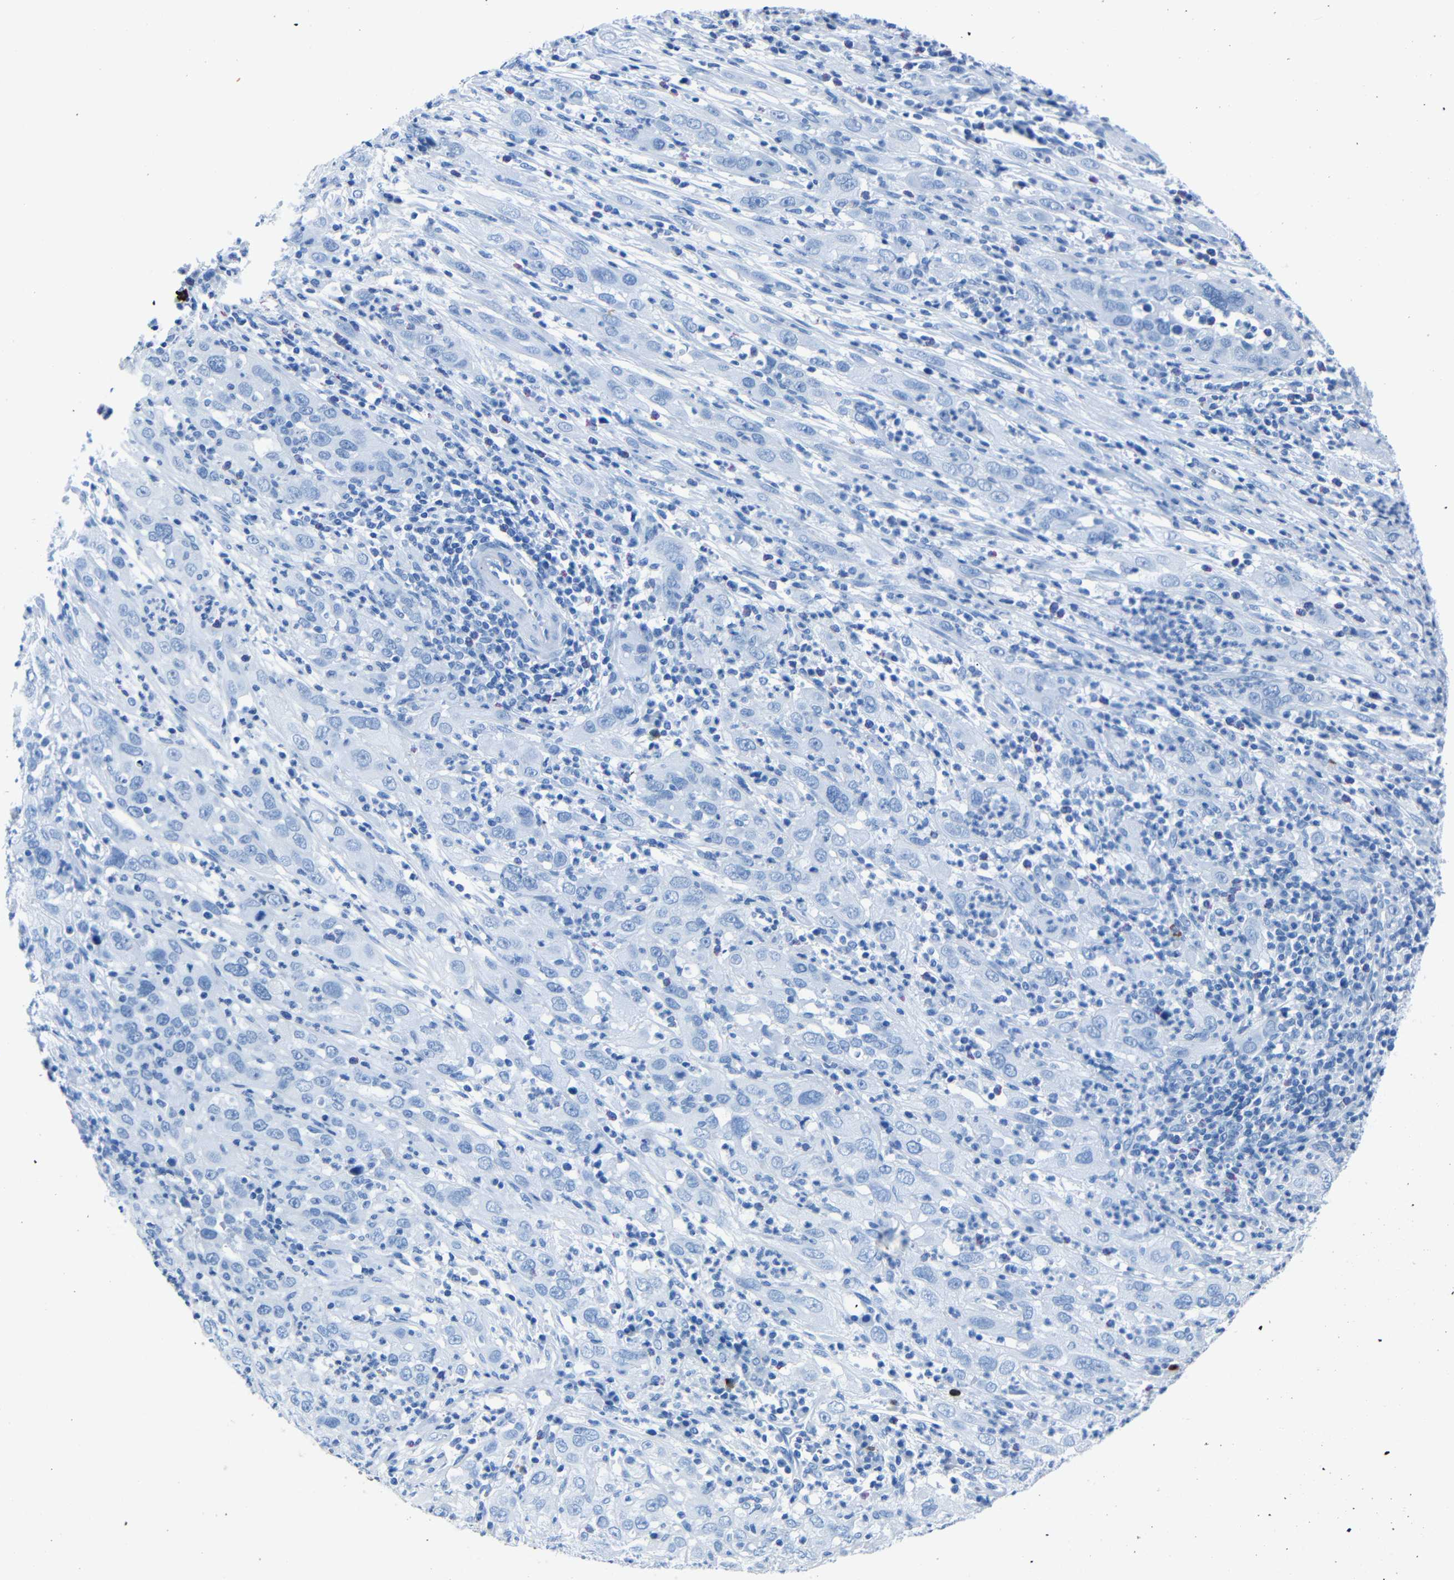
{"staining": {"intensity": "negative", "quantity": "none", "location": "none"}, "tissue": "cervical cancer", "cell_type": "Tumor cells", "image_type": "cancer", "snomed": [{"axis": "morphology", "description": "Squamous cell carcinoma, NOS"}, {"axis": "topography", "description": "Cervix"}], "caption": "Image shows no significant protein expression in tumor cells of cervical squamous cell carcinoma.", "gene": "CLDN11", "patient": {"sex": "female", "age": 32}}